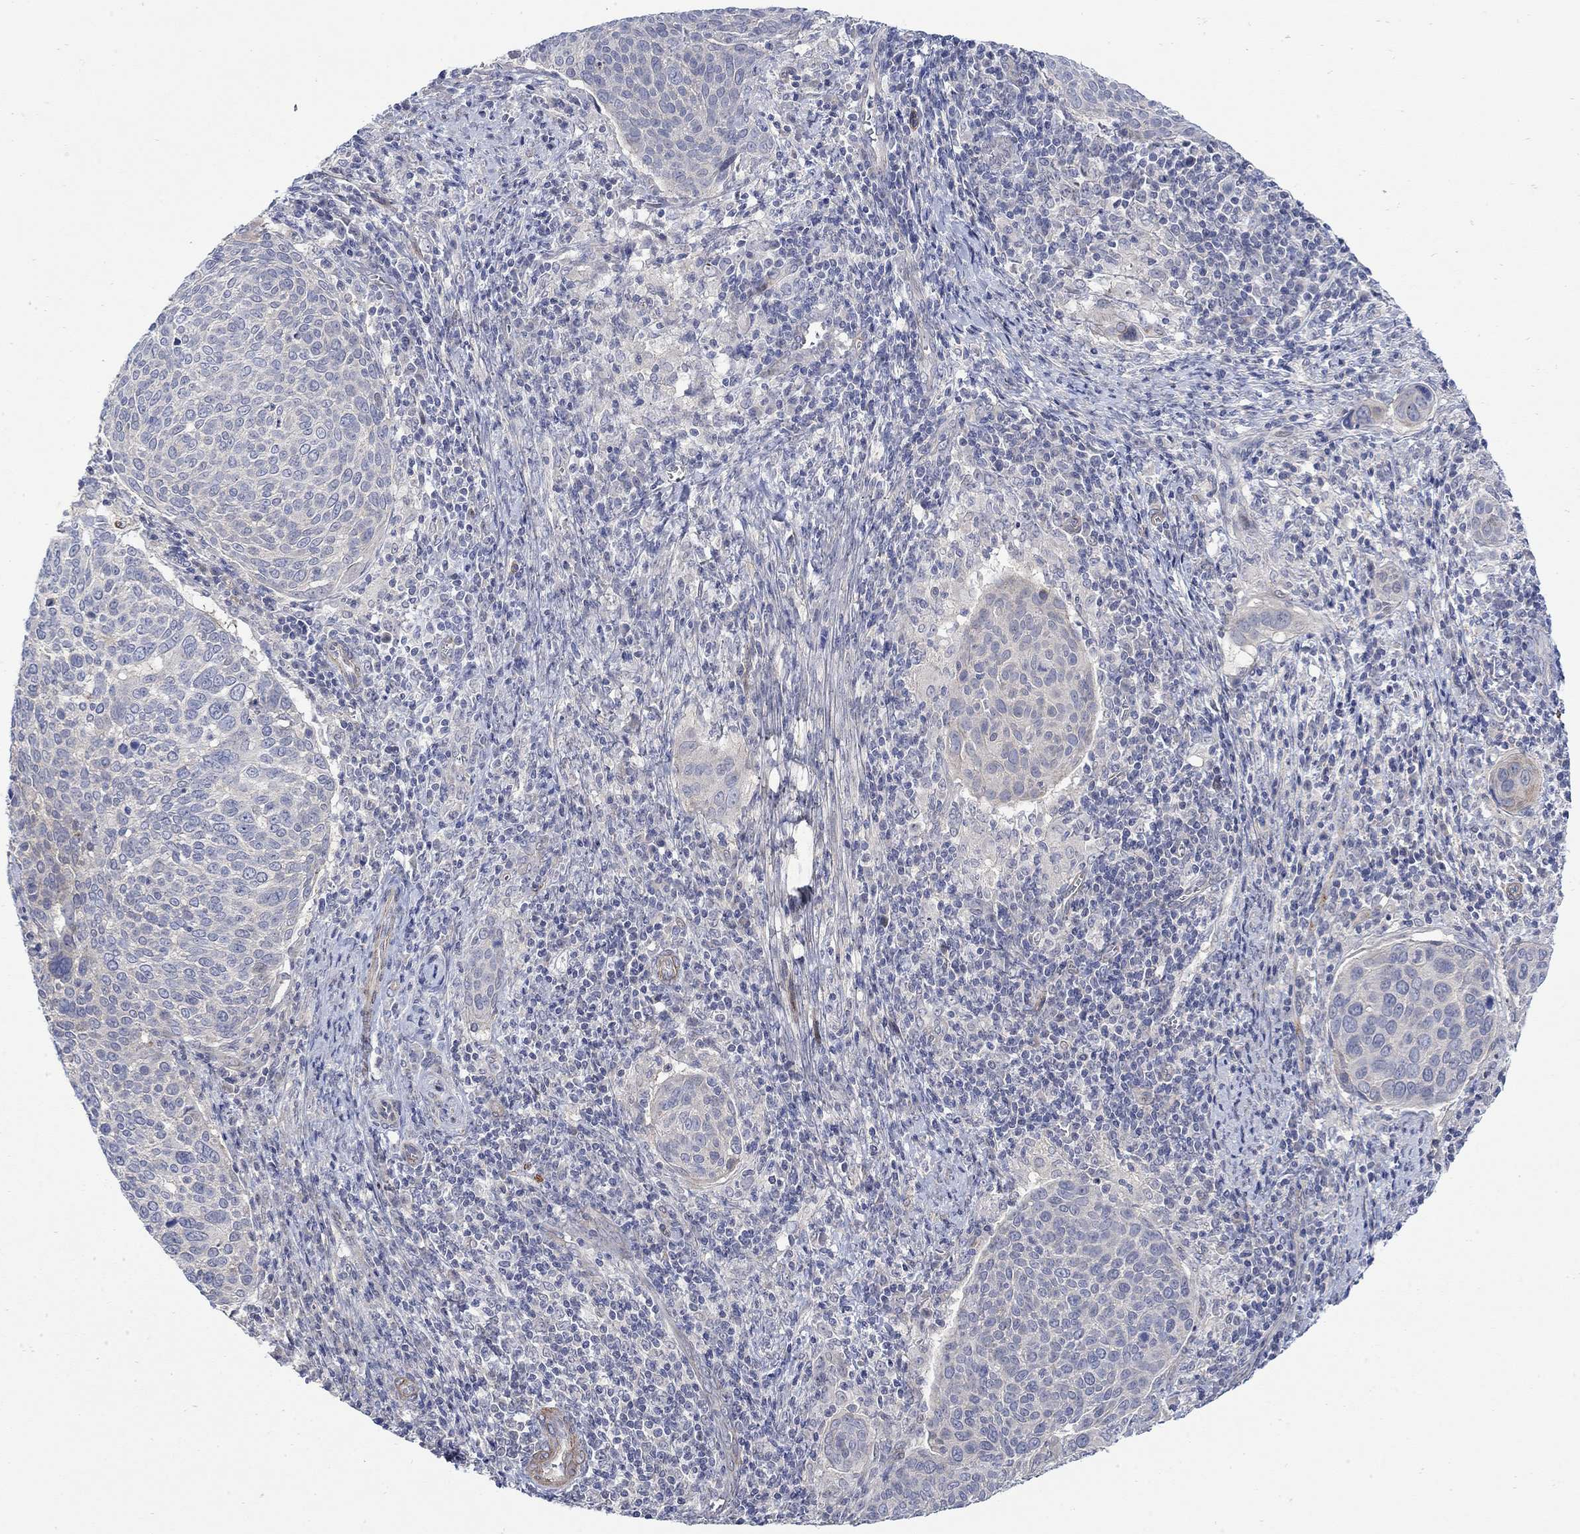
{"staining": {"intensity": "weak", "quantity": "<25%", "location": "cytoplasmic/membranous"}, "tissue": "cervical cancer", "cell_type": "Tumor cells", "image_type": "cancer", "snomed": [{"axis": "morphology", "description": "Squamous cell carcinoma, NOS"}, {"axis": "topography", "description": "Cervix"}], "caption": "Cervical cancer was stained to show a protein in brown. There is no significant expression in tumor cells. Nuclei are stained in blue.", "gene": "SCN7A", "patient": {"sex": "female", "age": 39}}